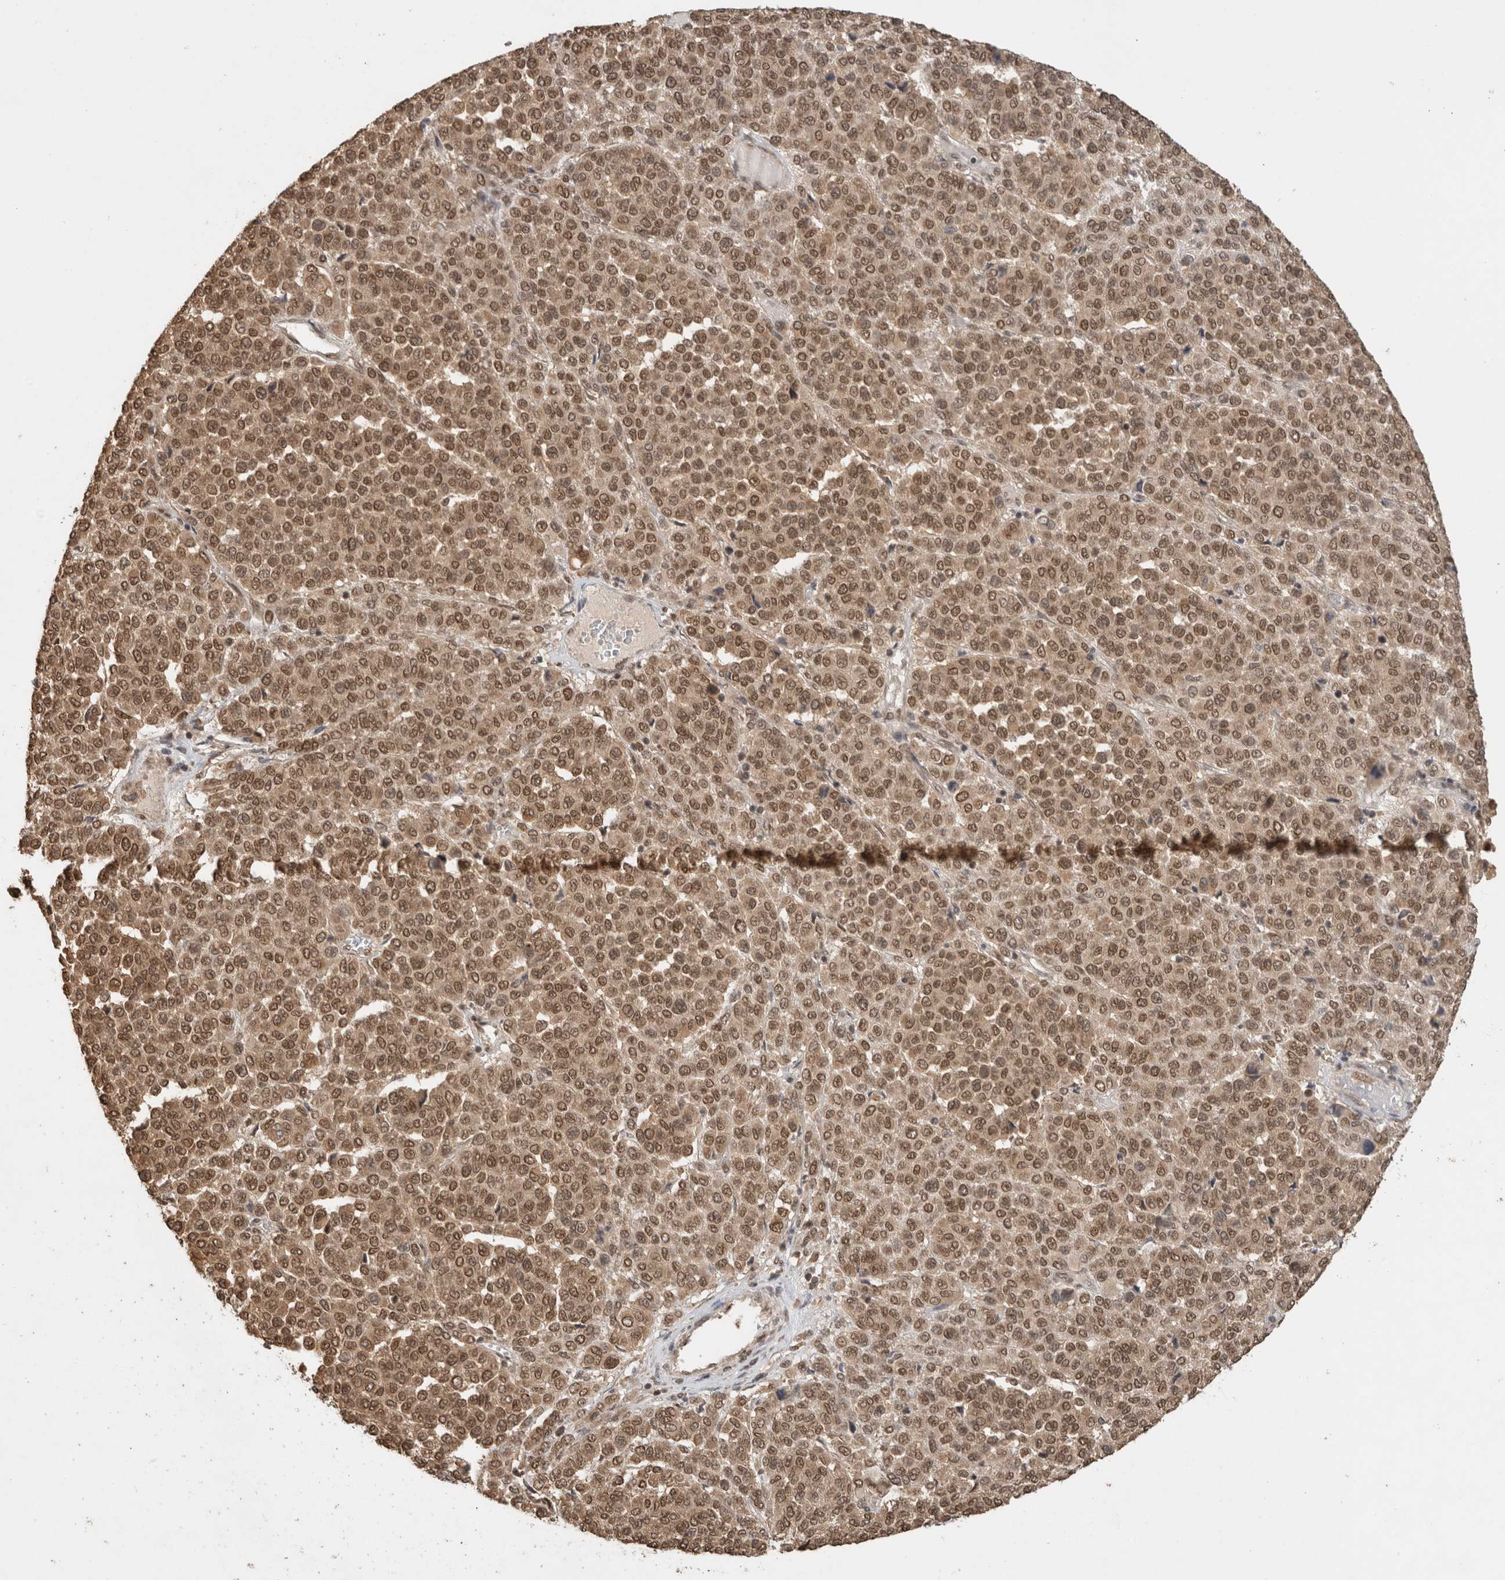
{"staining": {"intensity": "moderate", "quantity": ">75%", "location": "cytoplasmic/membranous,nuclear"}, "tissue": "melanoma", "cell_type": "Tumor cells", "image_type": "cancer", "snomed": [{"axis": "morphology", "description": "Malignant melanoma, Metastatic site"}, {"axis": "topography", "description": "Pancreas"}], "caption": "Malignant melanoma (metastatic site) stained for a protein (brown) demonstrates moderate cytoplasmic/membranous and nuclear positive positivity in about >75% of tumor cells.", "gene": "C1orf21", "patient": {"sex": "female", "age": 30}}